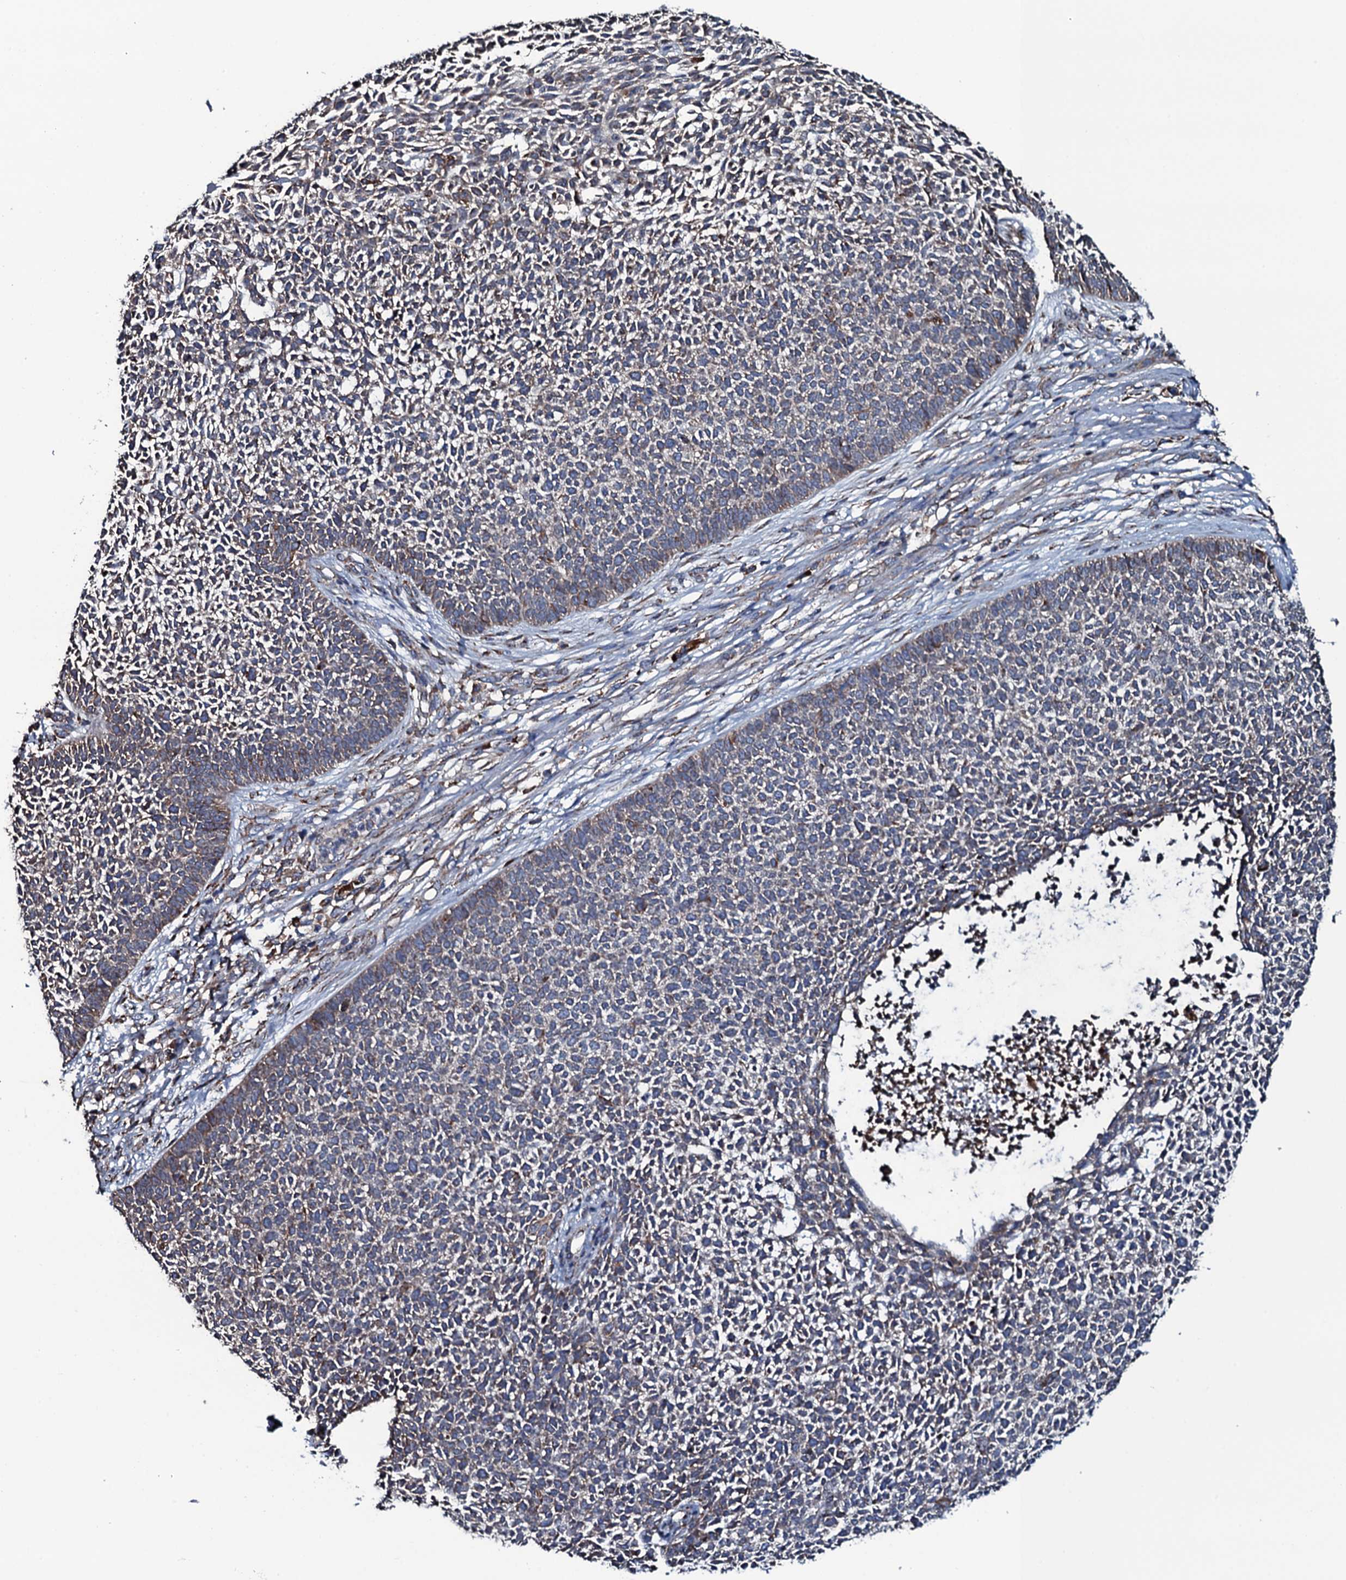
{"staining": {"intensity": "weak", "quantity": ">75%", "location": "cytoplasmic/membranous"}, "tissue": "skin cancer", "cell_type": "Tumor cells", "image_type": "cancer", "snomed": [{"axis": "morphology", "description": "Basal cell carcinoma"}, {"axis": "topography", "description": "Skin"}], "caption": "A low amount of weak cytoplasmic/membranous staining is identified in approximately >75% of tumor cells in skin cancer (basal cell carcinoma) tissue.", "gene": "RAB12", "patient": {"sex": "female", "age": 84}}